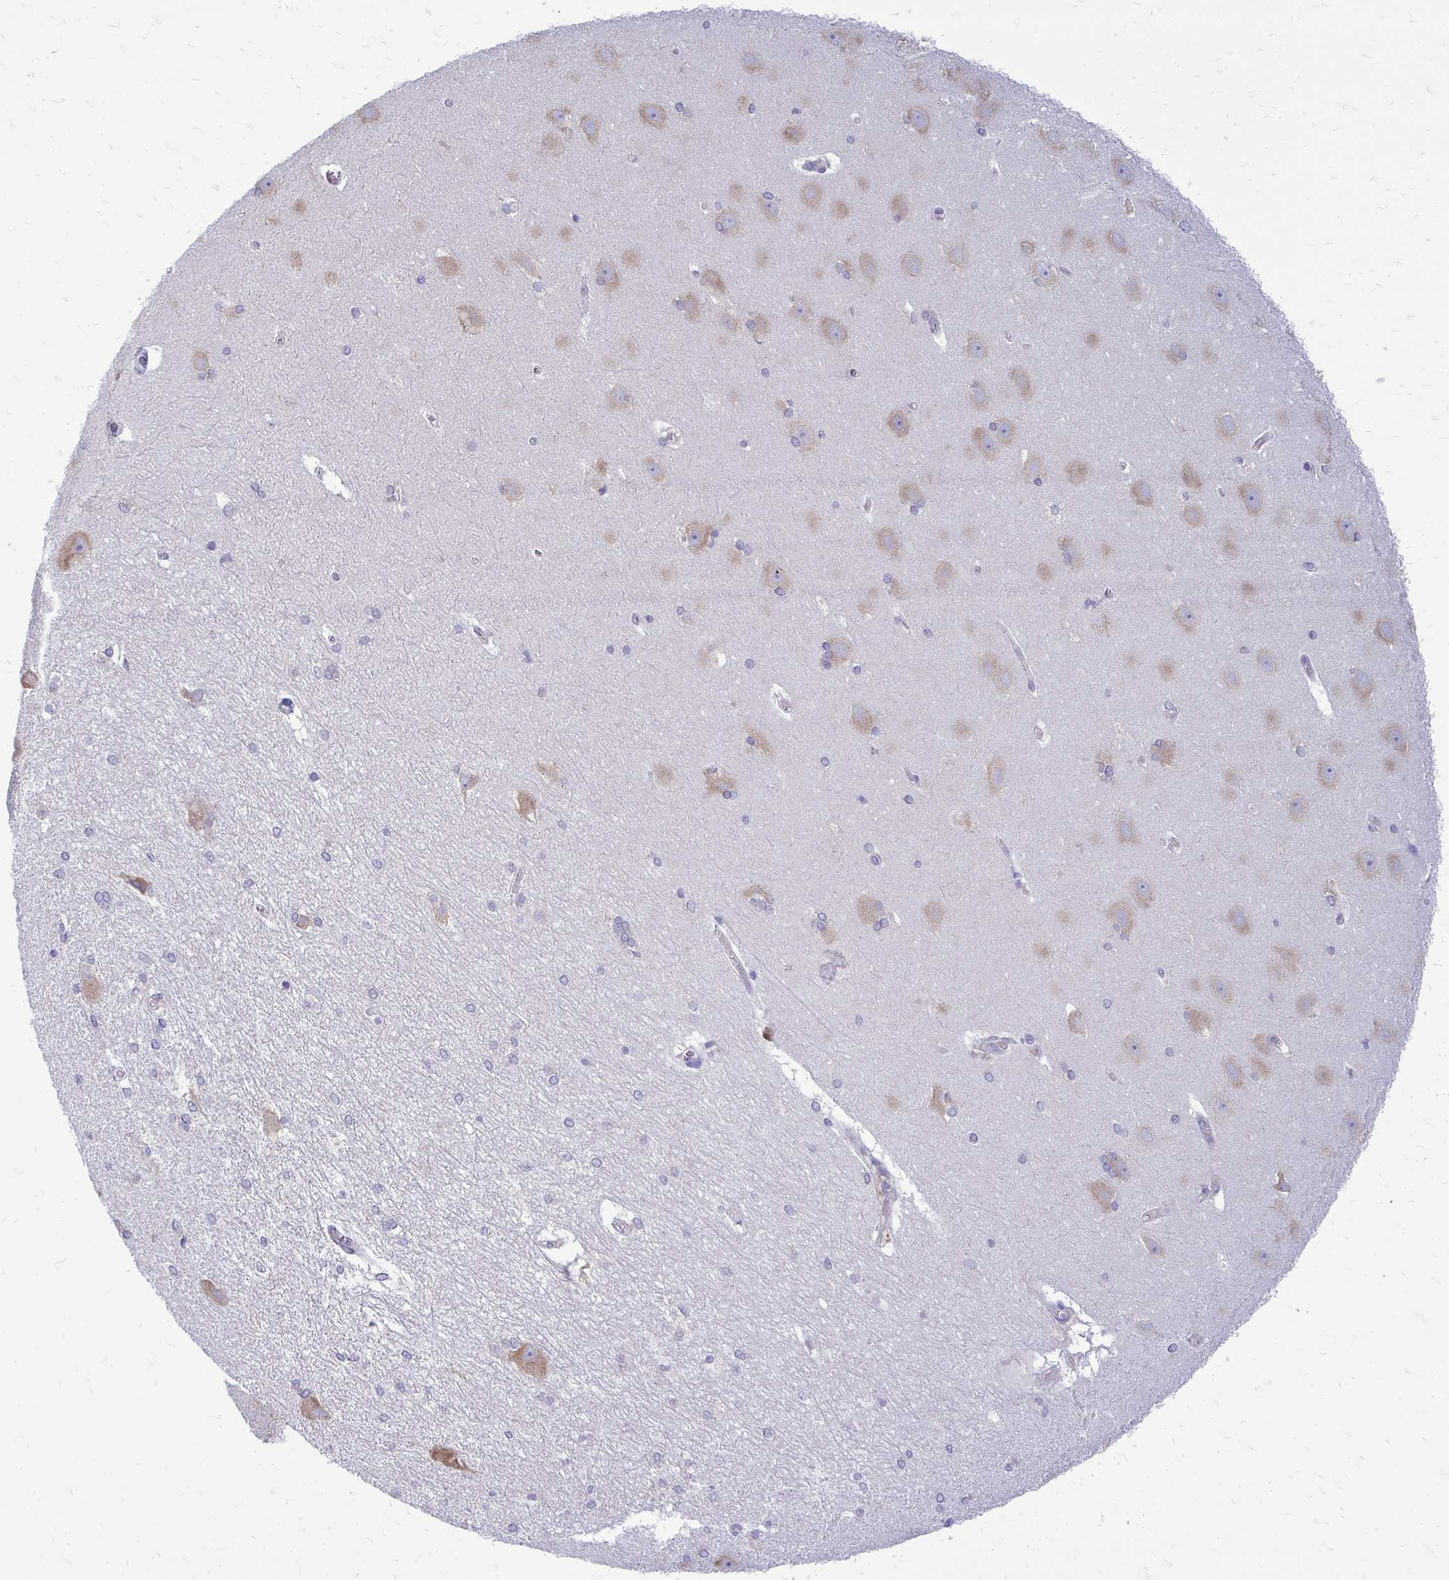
{"staining": {"intensity": "negative", "quantity": "none", "location": "none"}, "tissue": "hippocampus", "cell_type": "Glial cells", "image_type": "normal", "snomed": [{"axis": "morphology", "description": "Normal tissue, NOS"}, {"axis": "topography", "description": "Cerebral cortex"}, {"axis": "topography", "description": "Hippocampus"}], "caption": "A high-resolution histopathology image shows IHC staining of benign hippocampus, which displays no significant staining in glial cells. (DAB (3,3'-diaminobenzidine) immunohistochemistry with hematoxylin counter stain).", "gene": "RPLP2", "patient": {"sex": "female", "age": 19}}